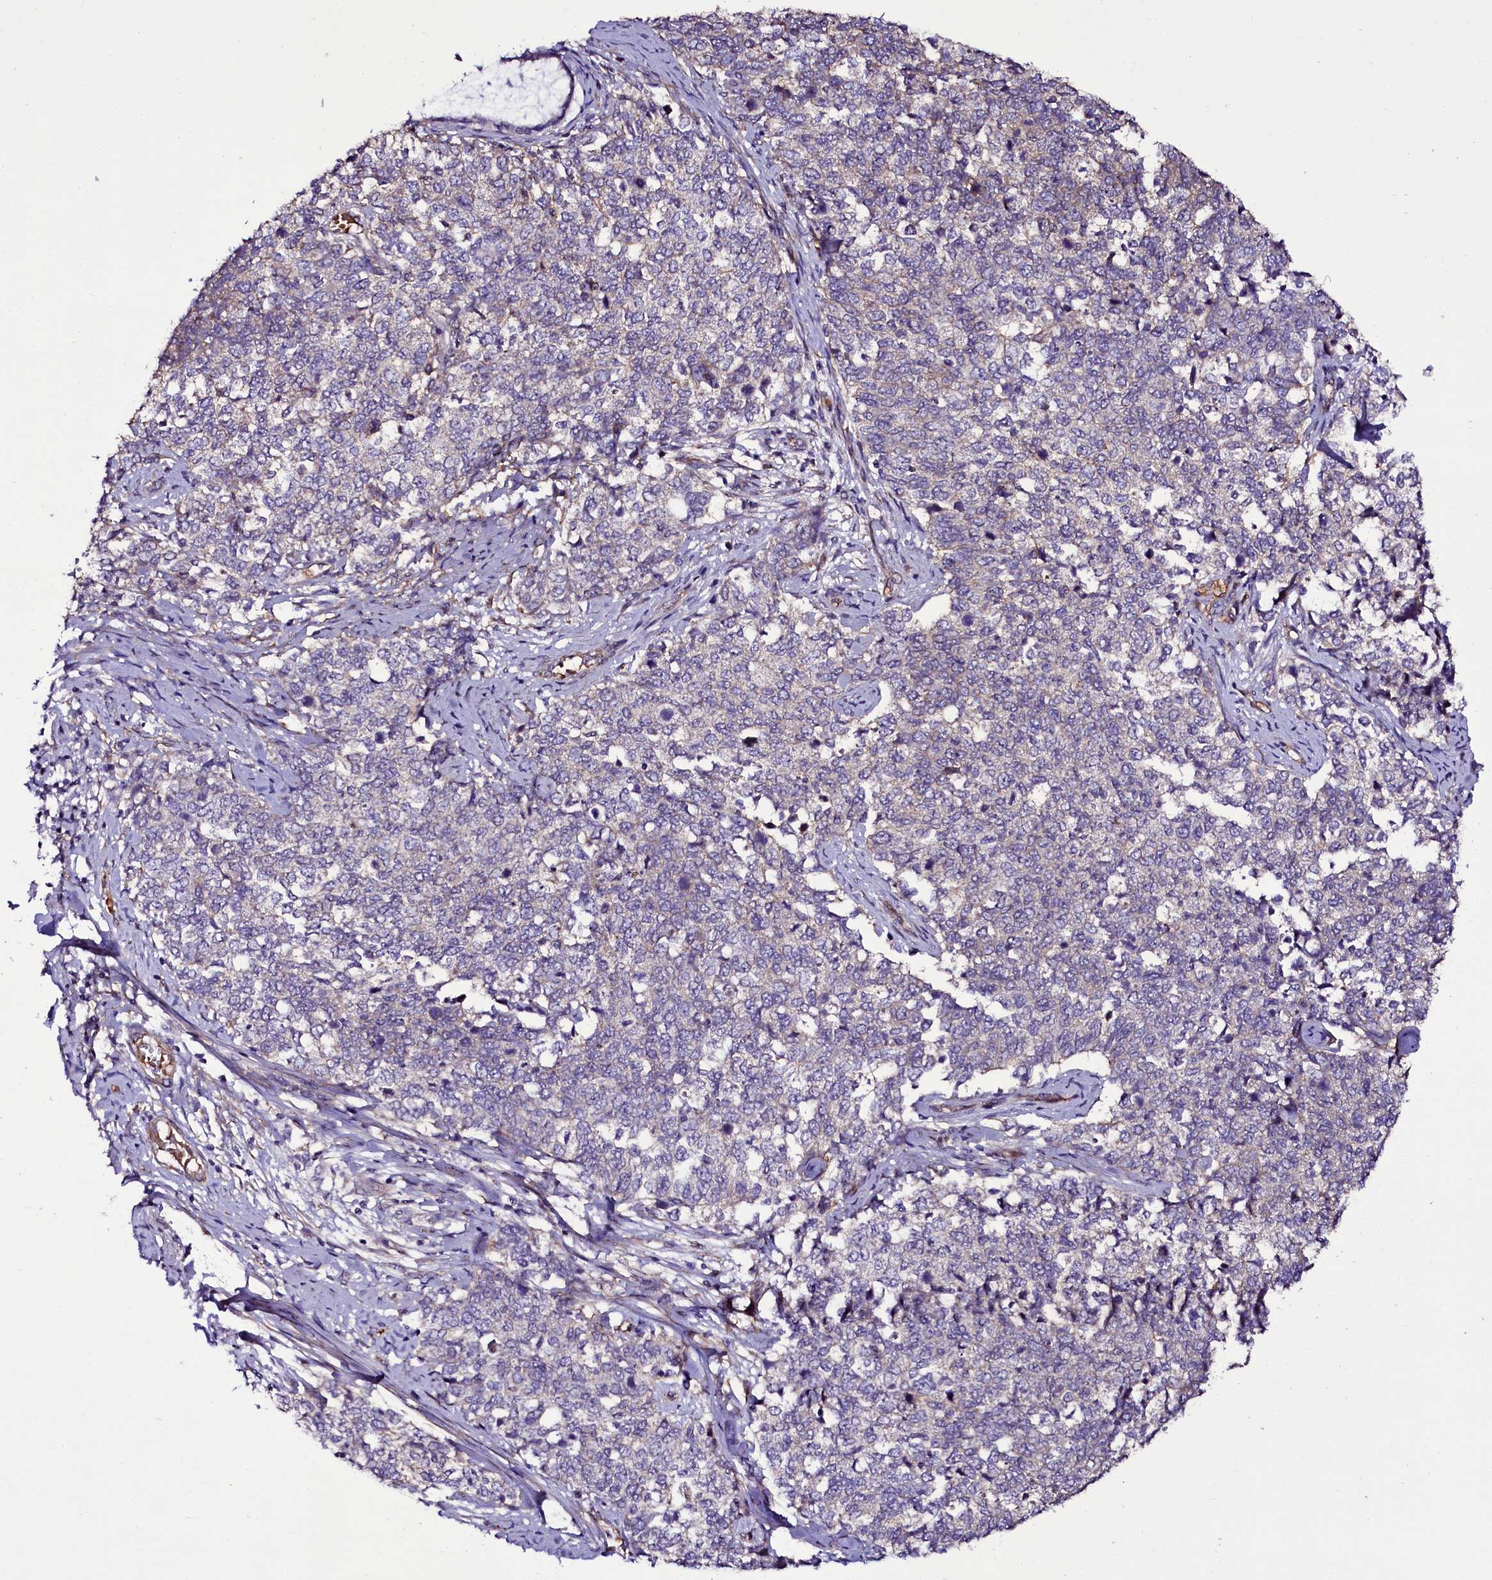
{"staining": {"intensity": "negative", "quantity": "none", "location": "none"}, "tissue": "cervical cancer", "cell_type": "Tumor cells", "image_type": "cancer", "snomed": [{"axis": "morphology", "description": "Squamous cell carcinoma, NOS"}, {"axis": "topography", "description": "Cervix"}], "caption": "Immunohistochemistry (IHC) histopathology image of squamous cell carcinoma (cervical) stained for a protein (brown), which shows no staining in tumor cells. The staining was performed using DAB (3,3'-diaminobenzidine) to visualize the protein expression in brown, while the nuclei were stained in blue with hematoxylin (Magnification: 20x).", "gene": "MEX3C", "patient": {"sex": "female", "age": 63}}